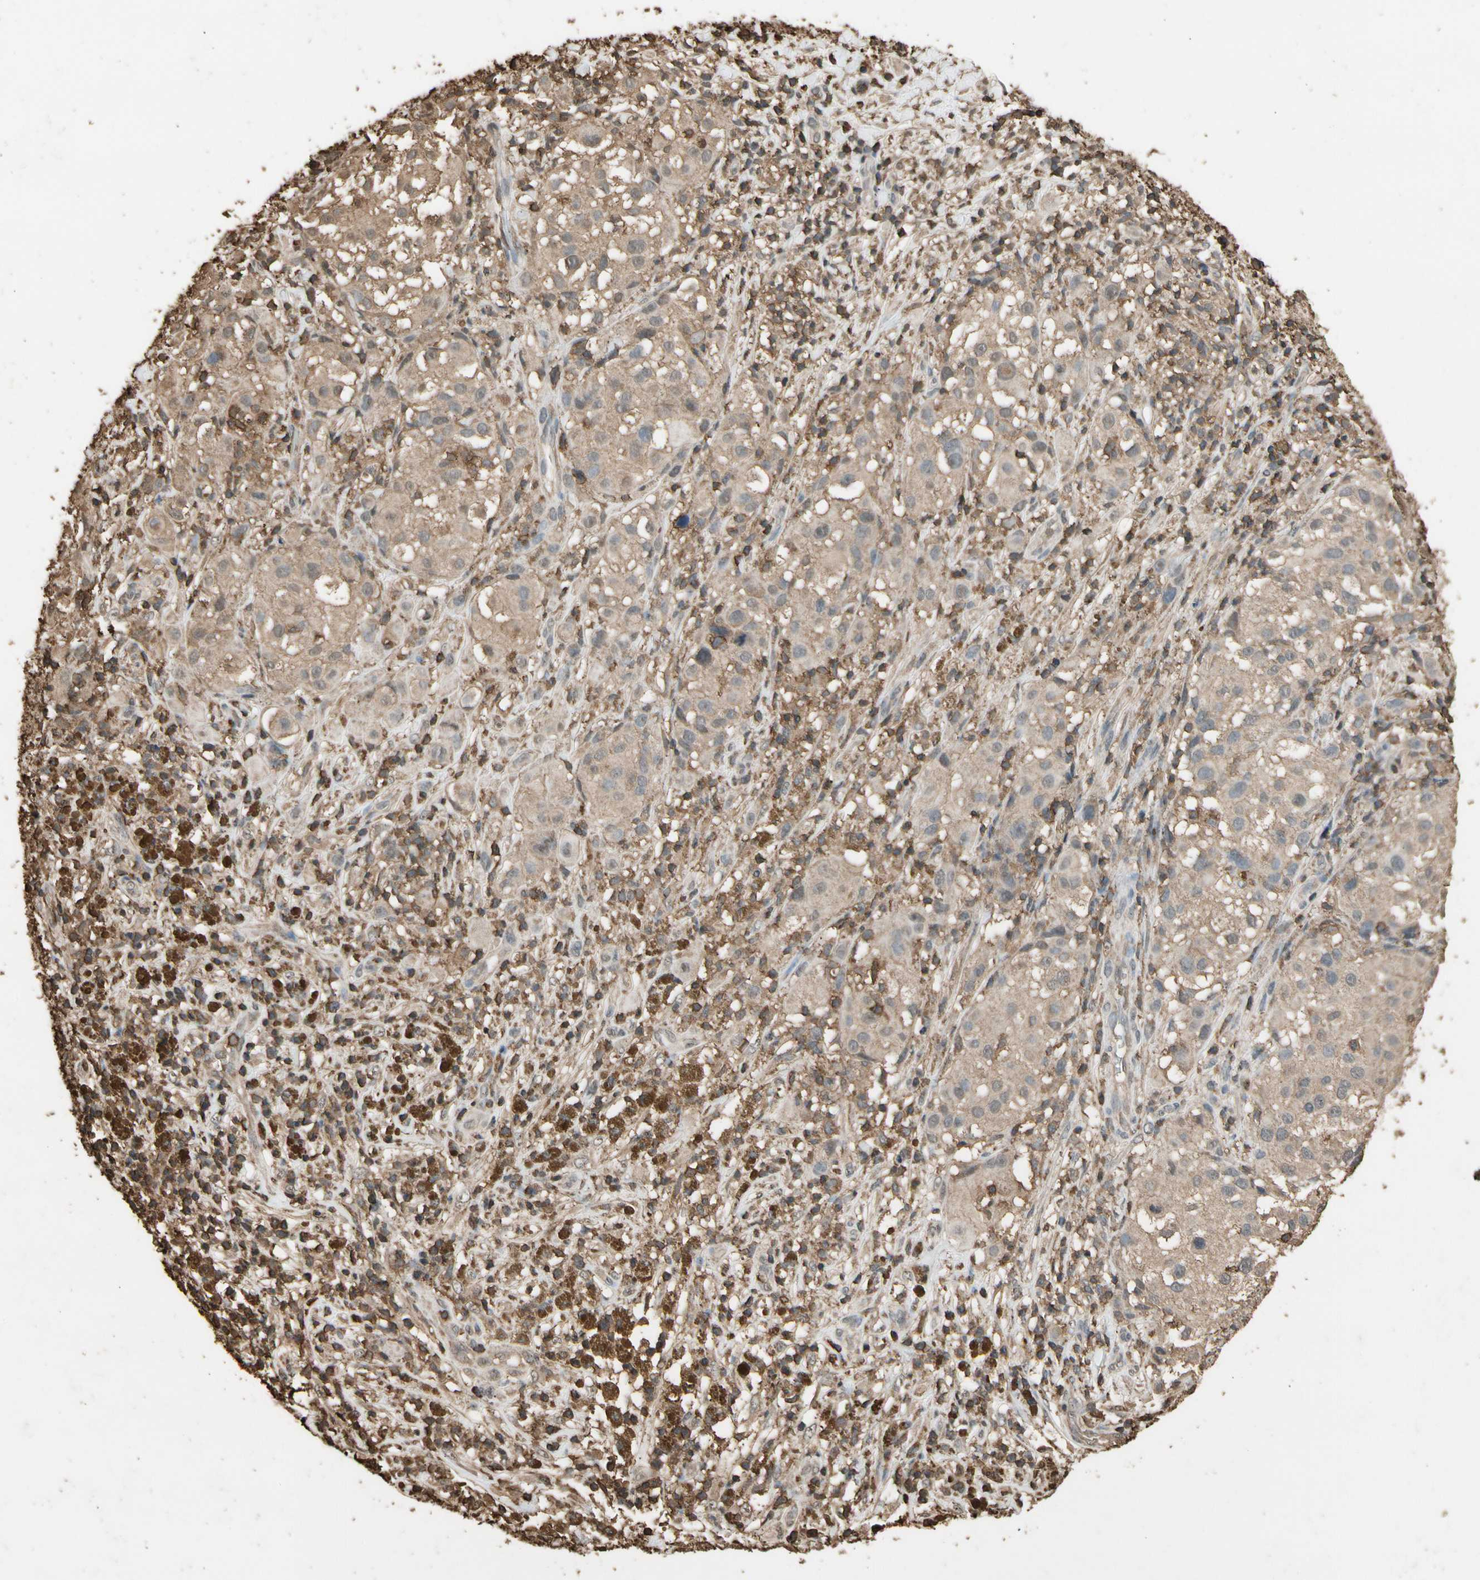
{"staining": {"intensity": "weak", "quantity": ">75%", "location": "cytoplasmic/membranous"}, "tissue": "melanoma", "cell_type": "Tumor cells", "image_type": "cancer", "snomed": [{"axis": "morphology", "description": "Necrosis, NOS"}, {"axis": "morphology", "description": "Malignant melanoma, NOS"}, {"axis": "topography", "description": "Skin"}], "caption": "There is low levels of weak cytoplasmic/membranous staining in tumor cells of malignant melanoma, as demonstrated by immunohistochemical staining (brown color).", "gene": "TNFSF13B", "patient": {"sex": "female", "age": 87}}